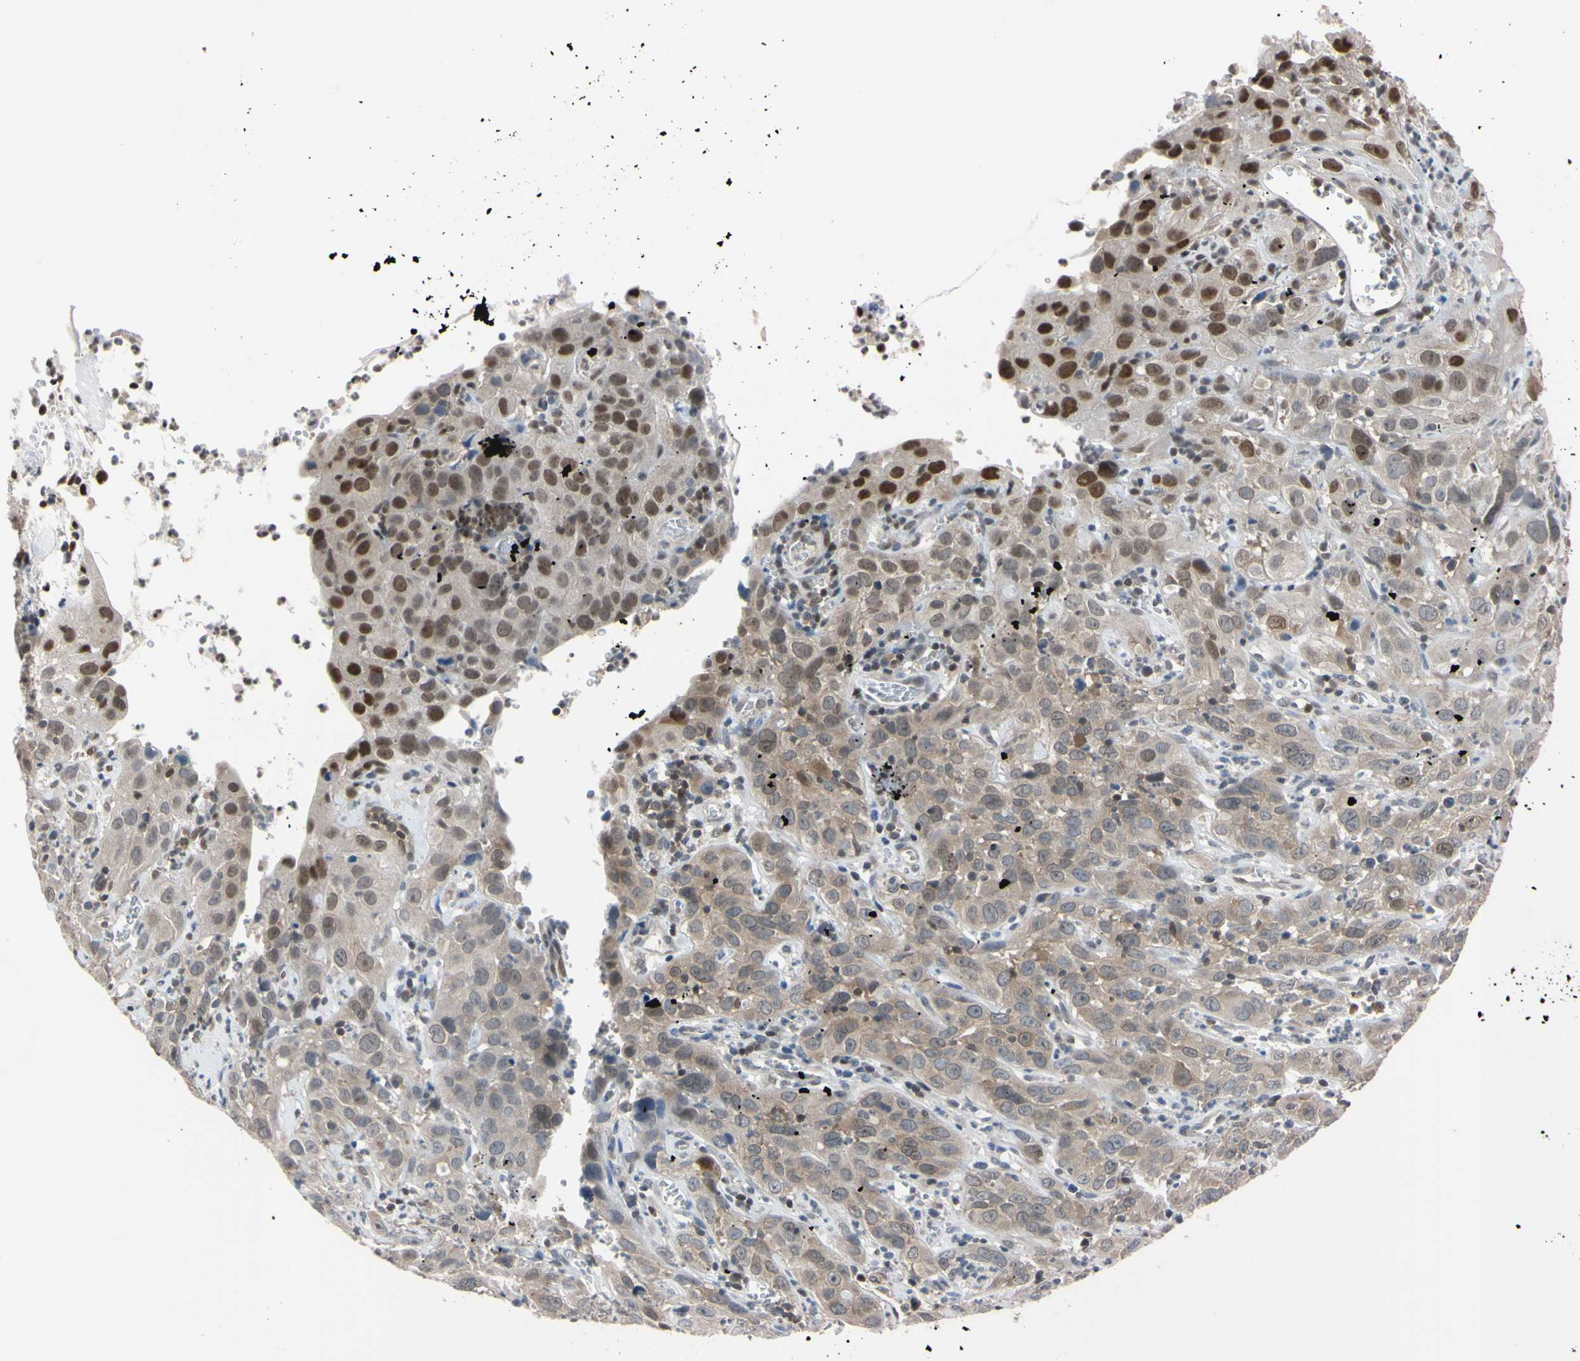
{"staining": {"intensity": "weak", "quantity": ">75%", "location": "cytoplasmic/membranous,nuclear"}, "tissue": "cervical cancer", "cell_type": "Tumor cells", "image_type": "cancer", "snomed": [{"axis": "morphology", "description": "Squamous cell carcinoma, NOS"}, {"axis": "topography", "description": "Cervix"}], "caption": "There is low levels of weak cytoplasmic/membranous and nuclear staining in tumor cells of squamous cell carcinoma (cervical), as demonstrated by immunohistochemical staining (brown color).", "gene": "UBE2I", "patient": {"sex": "female", "age": 32}}